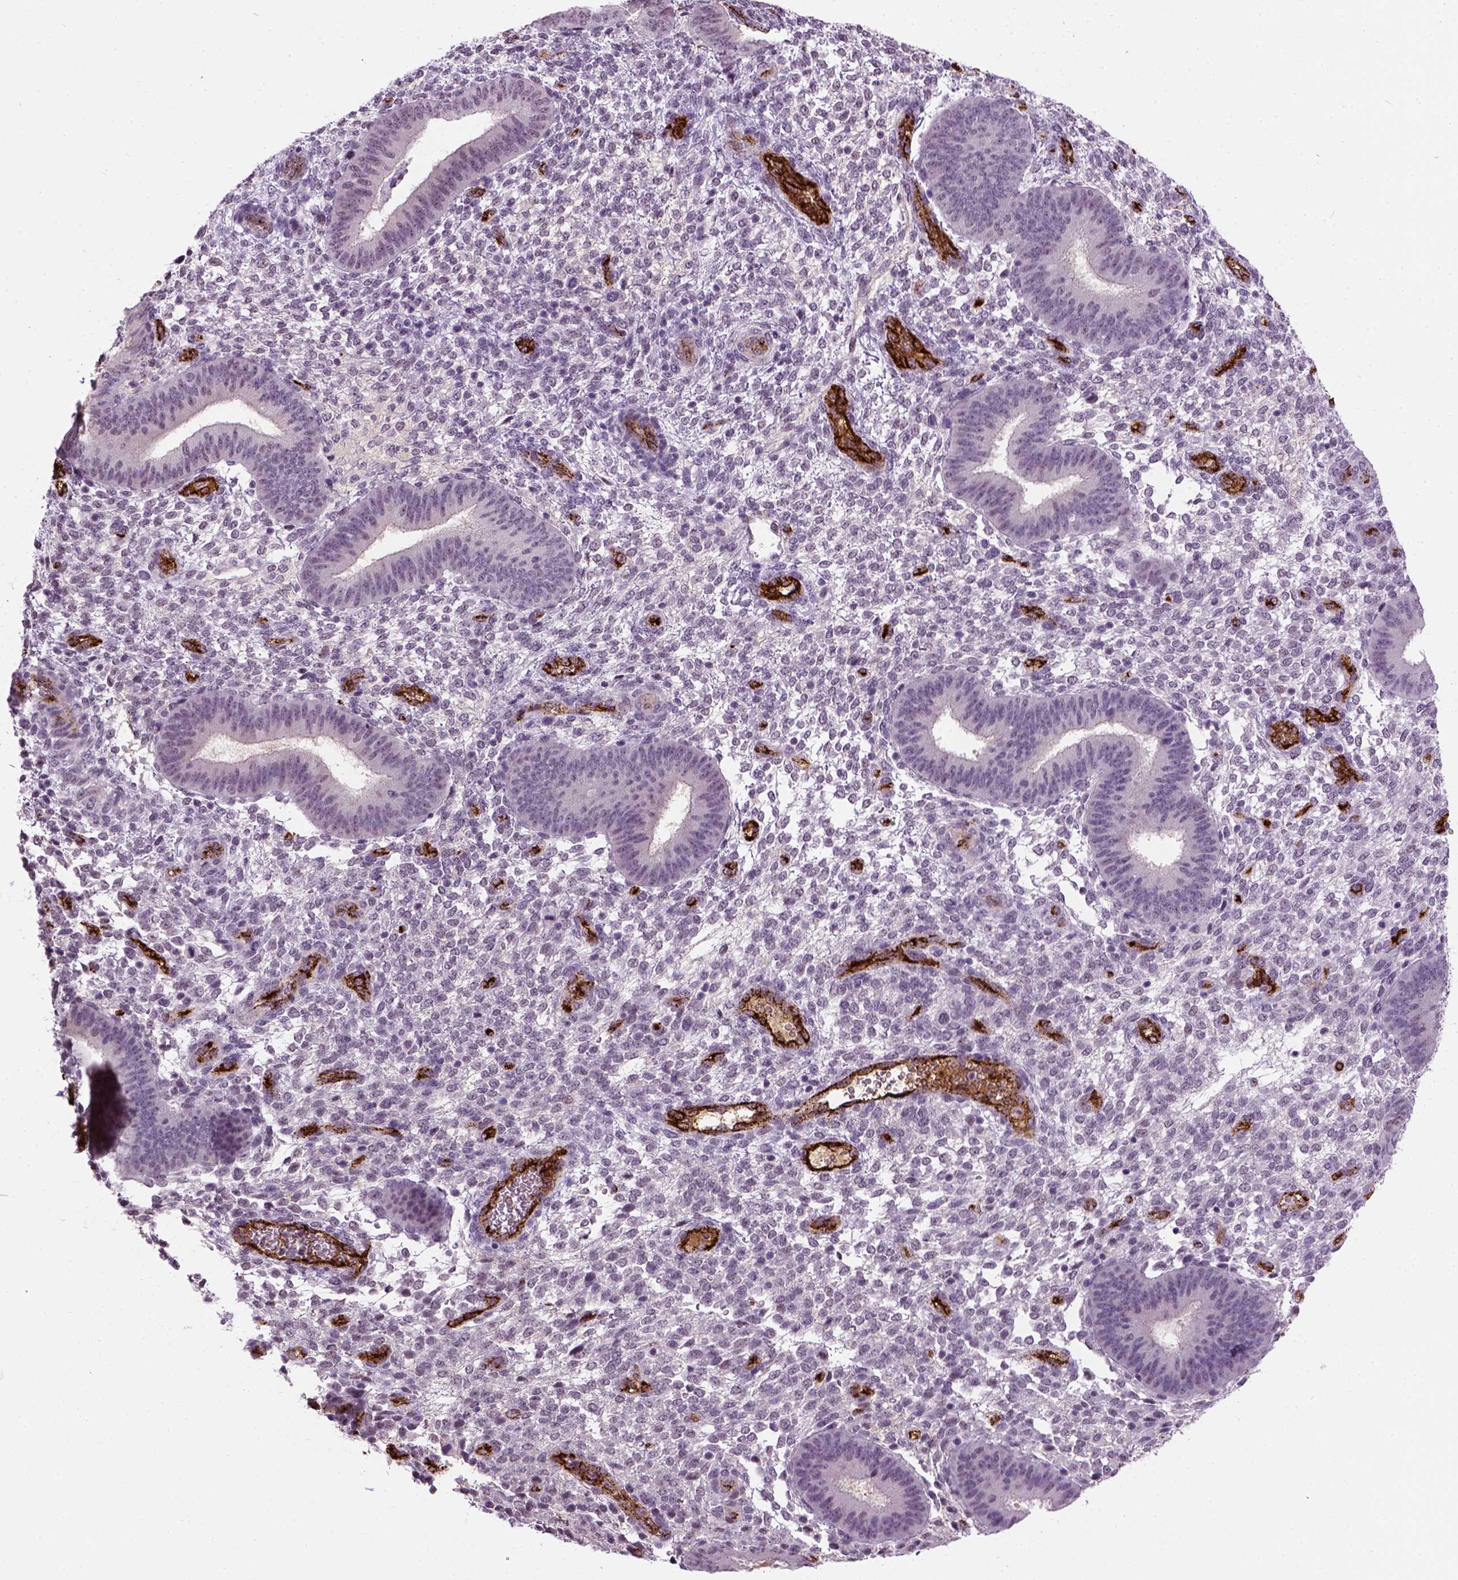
{"staining": {"intensity": "negative", "quantity": "none", "location": "none"}, "tissue": "endometrium", "cell_type": "Cells in endometrial stroma", "image_type": "normal", "snomed": [{"axis": "morphology", "description": "Normal tissue, NOS"}, {"axis": "topography", "description": "Endometrium"}], "caption": "A histopathology image of endometrium stained for a protein demonstrates no brown staining in cells in endometrial stroma.", "gene": "VWF", "patient": {"sex": "female", "age": 39}}